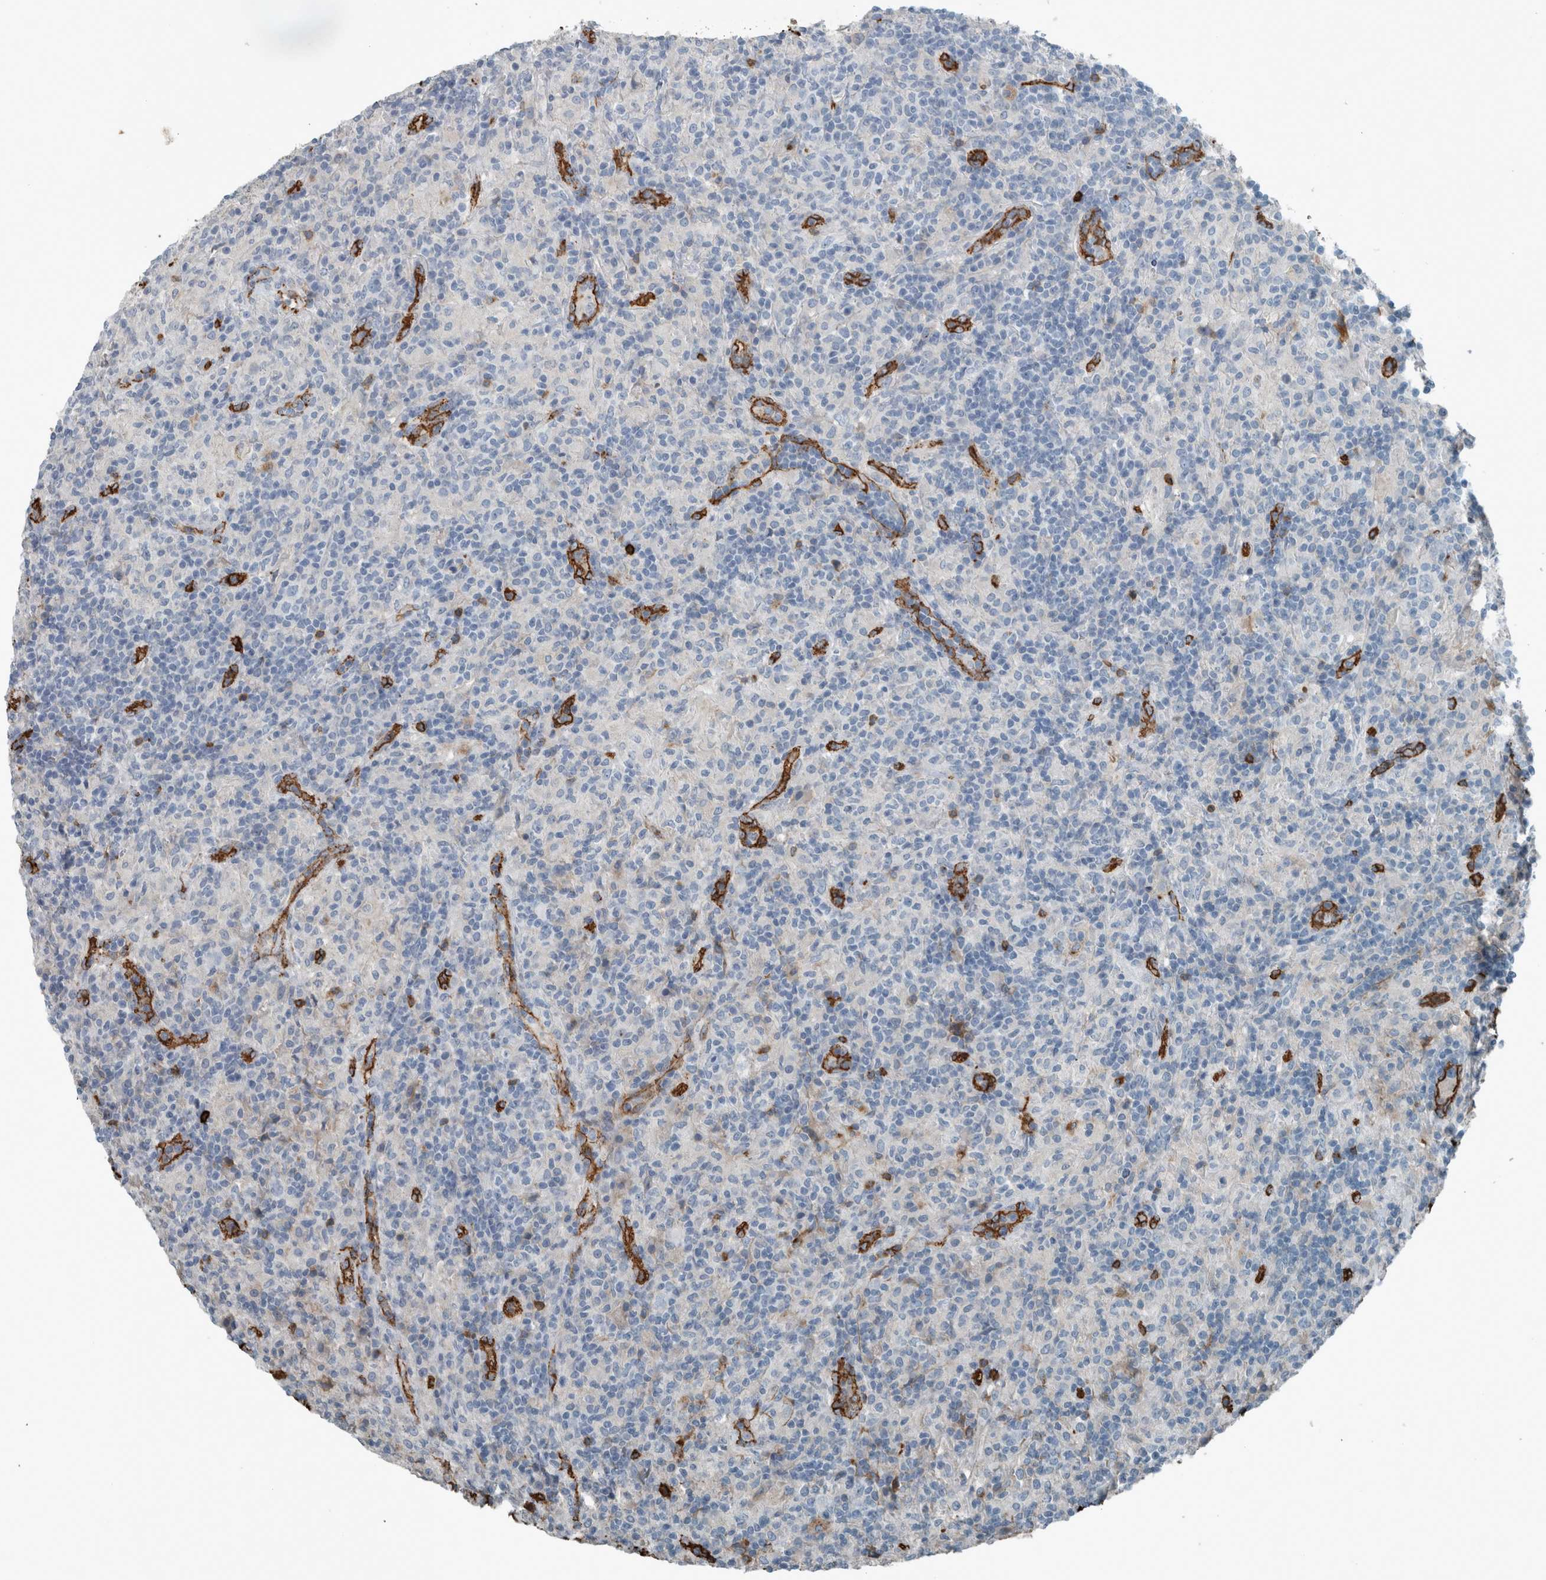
{"staining": {"intensity": "negative", "quantity": "none", "location": "none"}, "tissue": "lymphoma", "cell_type": "Tumor cells", "image_type": "cancer", "snomed": [{"axis": "morphology", "description": "Hodgkin's disease, NOS"}, {"axis": "topography", "description": "Lymph node"}], "caption": "Photomicrograph shows no protein expression in tumor cells of Hodgkin's disease tissue. (DAB (3,3'-diaminobenzidine) IHC, high magnification).", "gene": "LBP", "patient": {"sex": "male", "age": 70}}